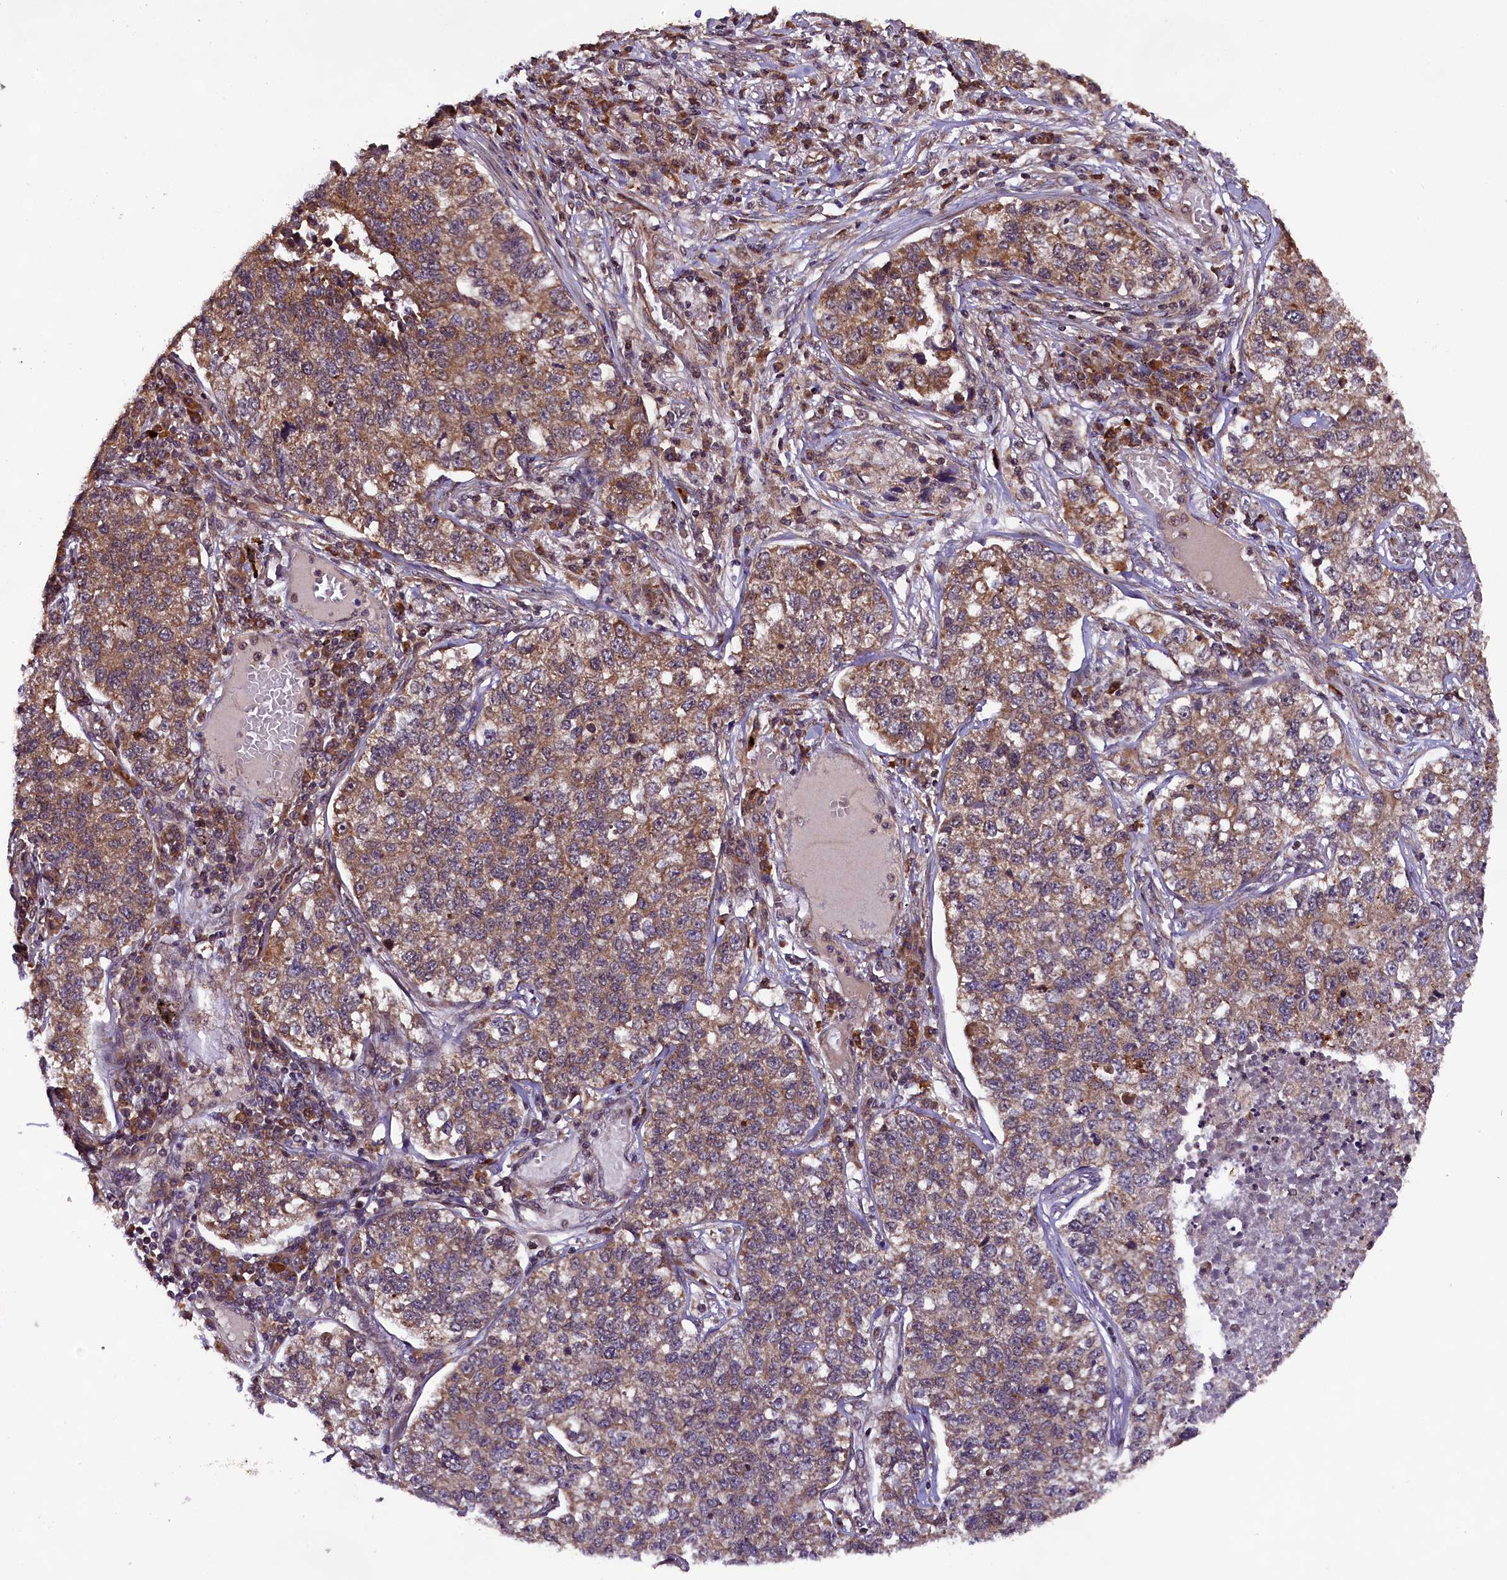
{"staining": {"intensity": "moderate", "quantity": ">75%", "location": "cytoplasmic/membranous"}, "tissue": "lung cancer", "cell_type": "Tumor cells", "image_type": "cancer", "snomed": [{"axis": "morphology", "description": "Adenocarcinoma, NOS"}, {"axis": "topography", "description": "Lung"}], "caption": "IHC histopathology image of adenocarcinoma (lung) stained for a protein (brown), which shows medium levels of moderate cytoplasmic/membranous expression in approximately >75% of tumor cells.", "gene": "DOHH", "patient": {"sex": "male", "age": 49}}